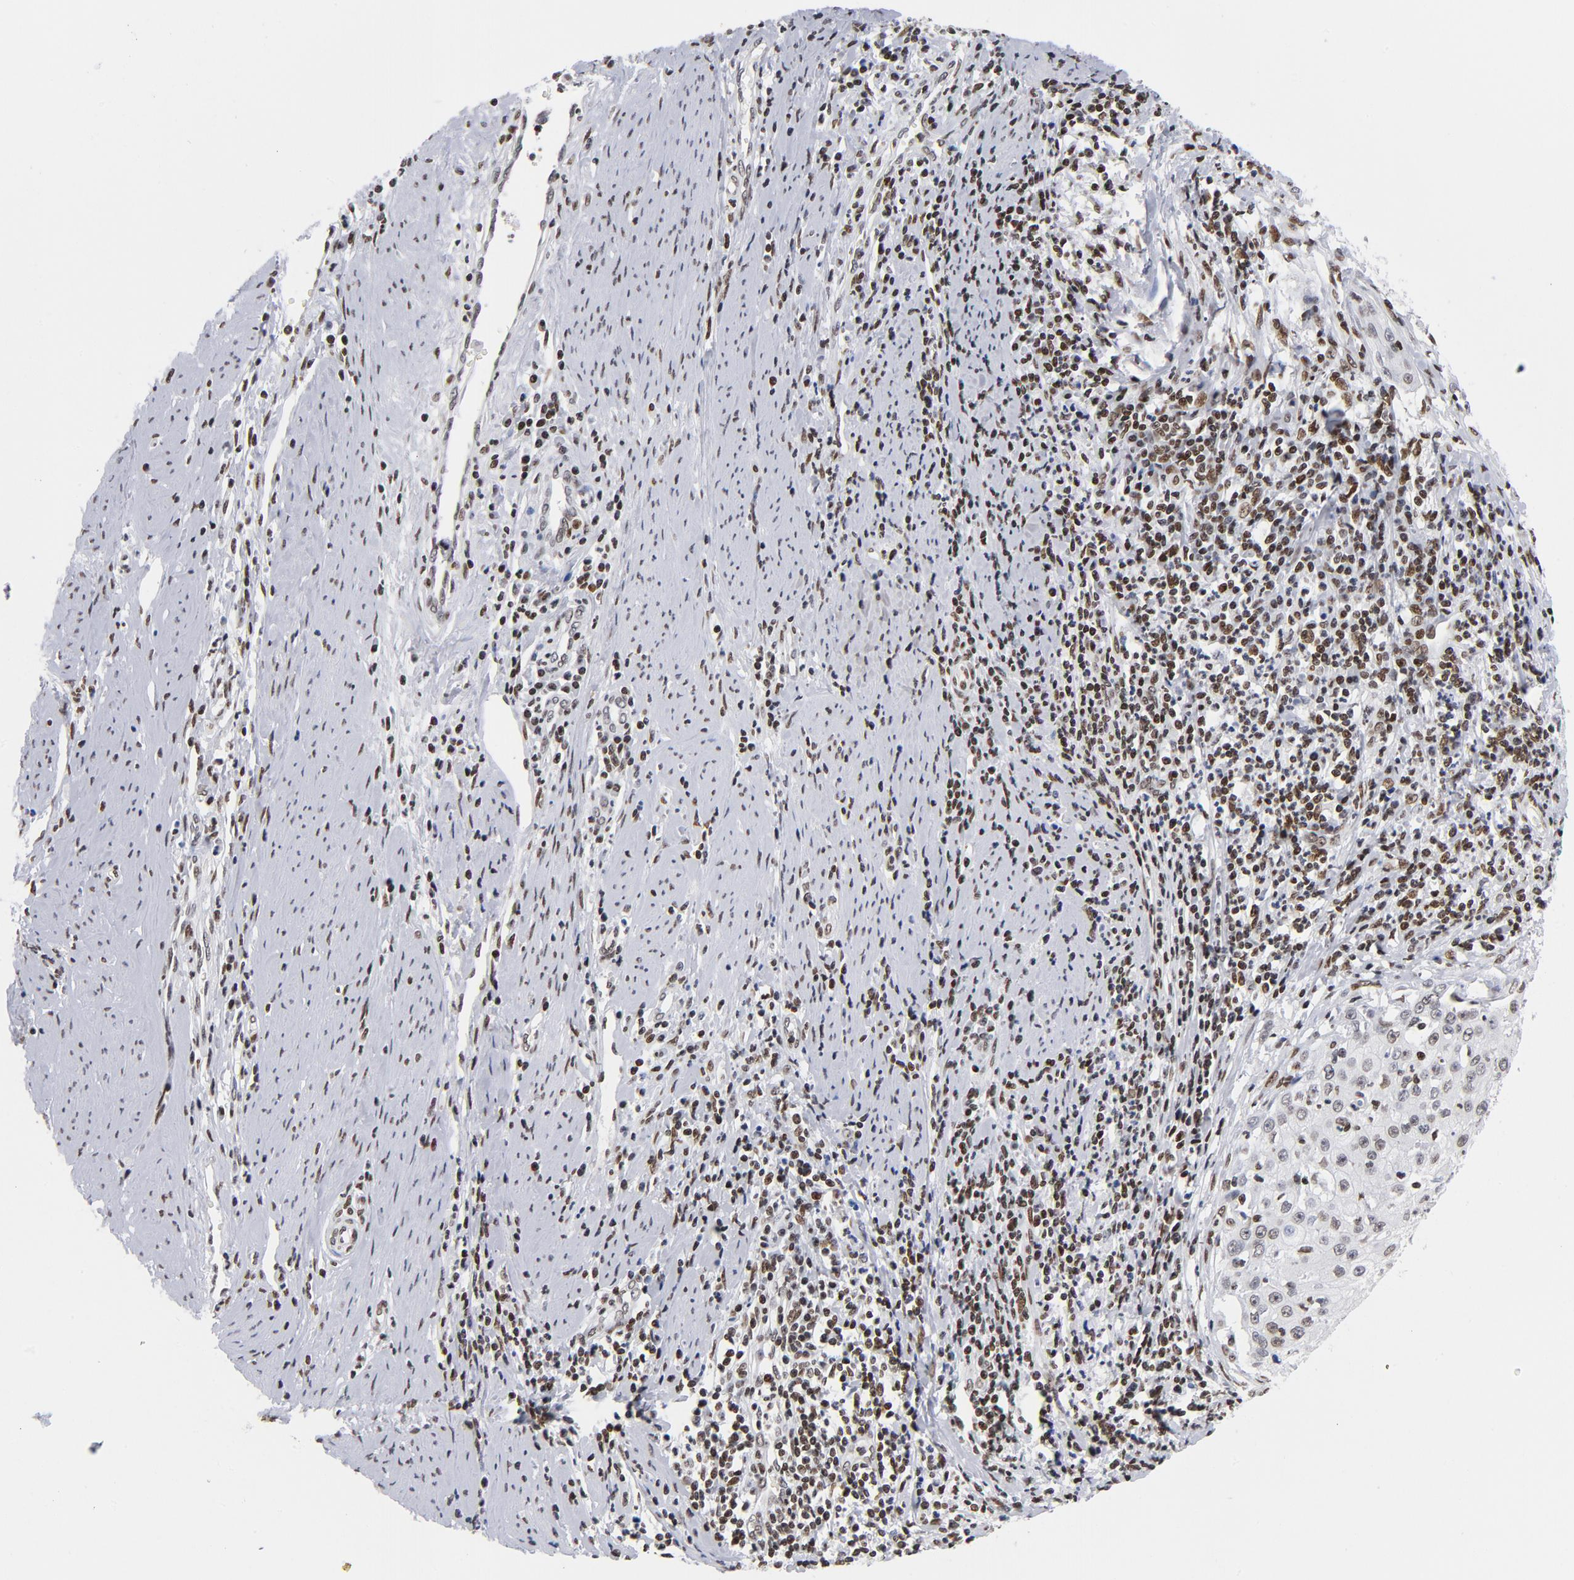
{"staining": {"intensity": "moderate", "quantity": ">75%", "location": "nuclear"}, "tissue": "cervical cancer", "cell_type": "Tumor cells", "image_type": "cancer", "snomed": [{"axis": "morphology", "description": "Squamous cell carcinoma, NOS"}, {"axis": "topography", "description": "Cervix"}], "caption": "Brown immunohistochemical staining in human cervical squamous cell carcinoma displays moderate nuclear expression in approximately >75% of tumor cells.", "gene": "TOP2B", "patient": {"sex": "female", "age": 27}}